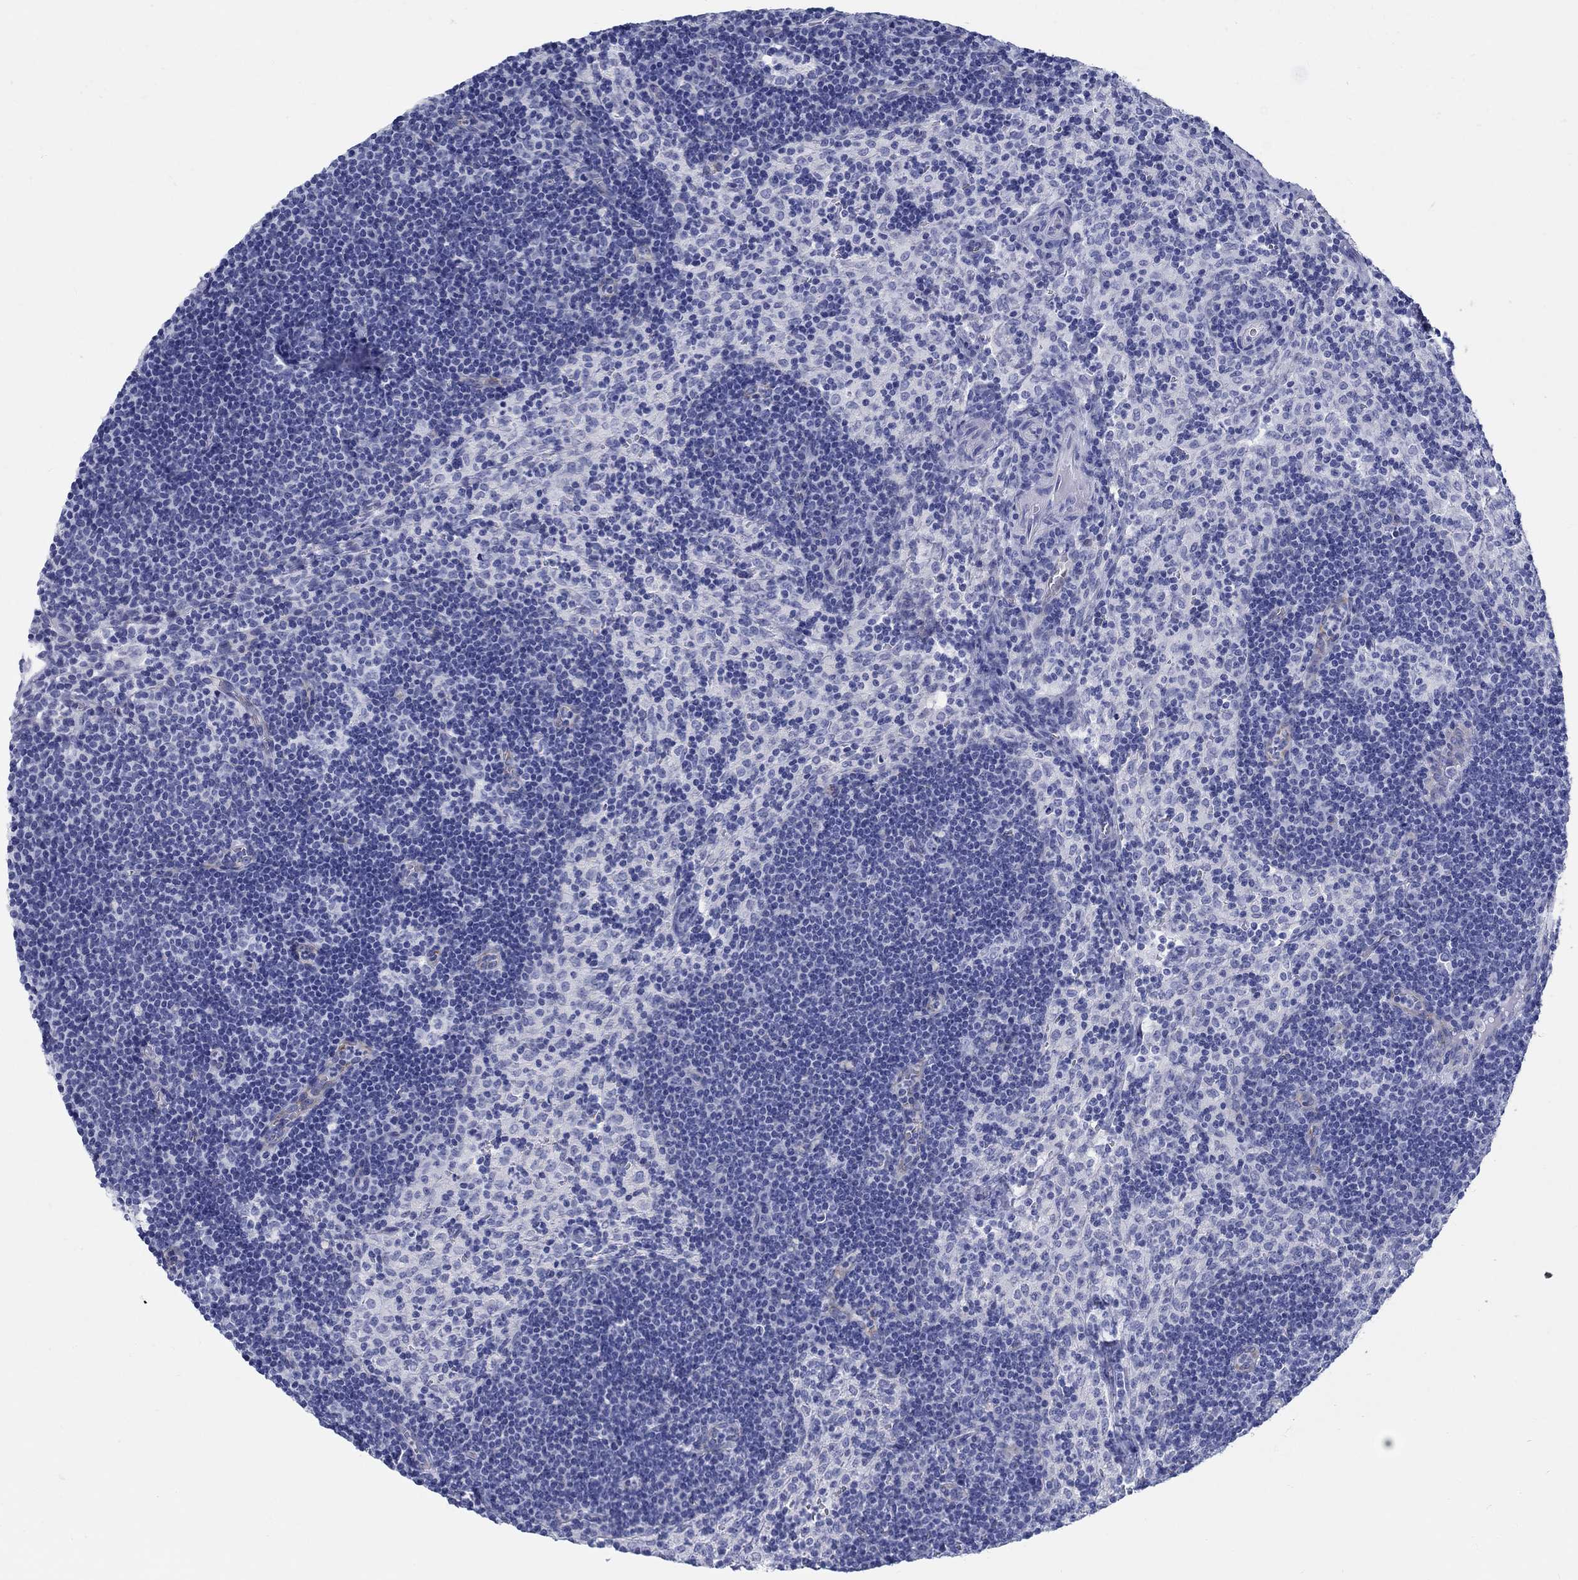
{"staining": {"intensity": "negative", "quantity": "none", "location": "none"}, "tissue": "lymph node", "cell_type": "Germinal center cells", "image_type": "normal", "snomed": [{"axis": "morphology", "description": "Normal tissue, NOS"}, {"axis": "topography", "description": "Lymph node"}], "caption": "Germinal center cells are negative for protein expression in unremarkable human lymph node.", "gene": "RD3L", "patient": {"sex": "female", "age": 34}}